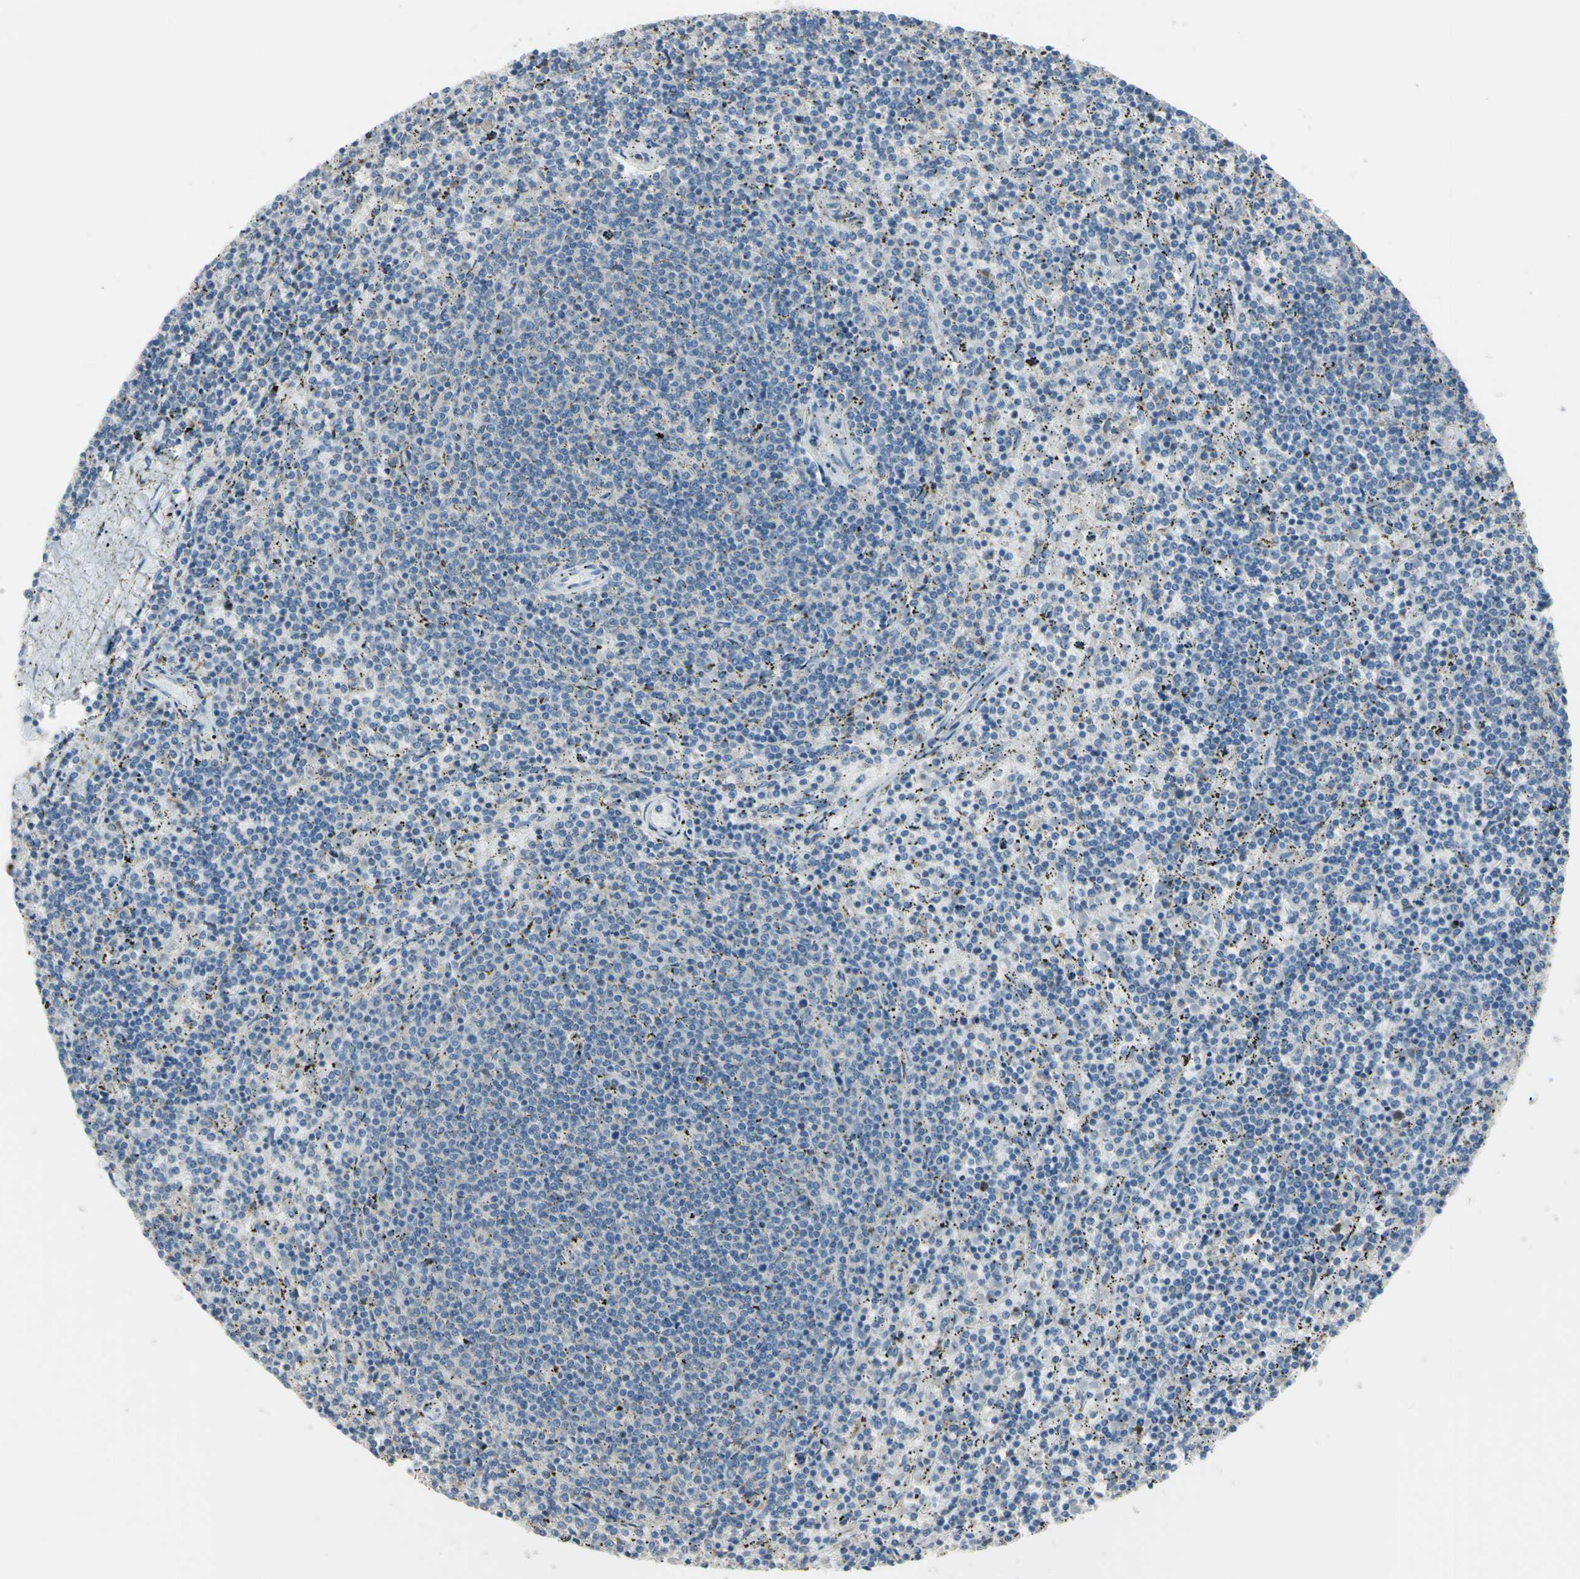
{"staining": {"intensity": "negative", "quantity": "none", "location": "none"}, "tissue": "lymphoma", "cell_type": "Tumor cells", "image_type": "cancer", "snomed": [{"axis": "morphology", "description": "Malignant lymphoma, non-Hodgkin's type, Low grade"}, {"axis": "topography", "description": "Spleen"}], "caption": "Immunohistochemistry histopathology image of human low-grade malignant lymphoma, non-Hodgkin's type stained for a protein (brown), which reveals no staining in tumor cells.", "gene": "B4GALT3", "patient": {"sex": "female", "age": 50}}